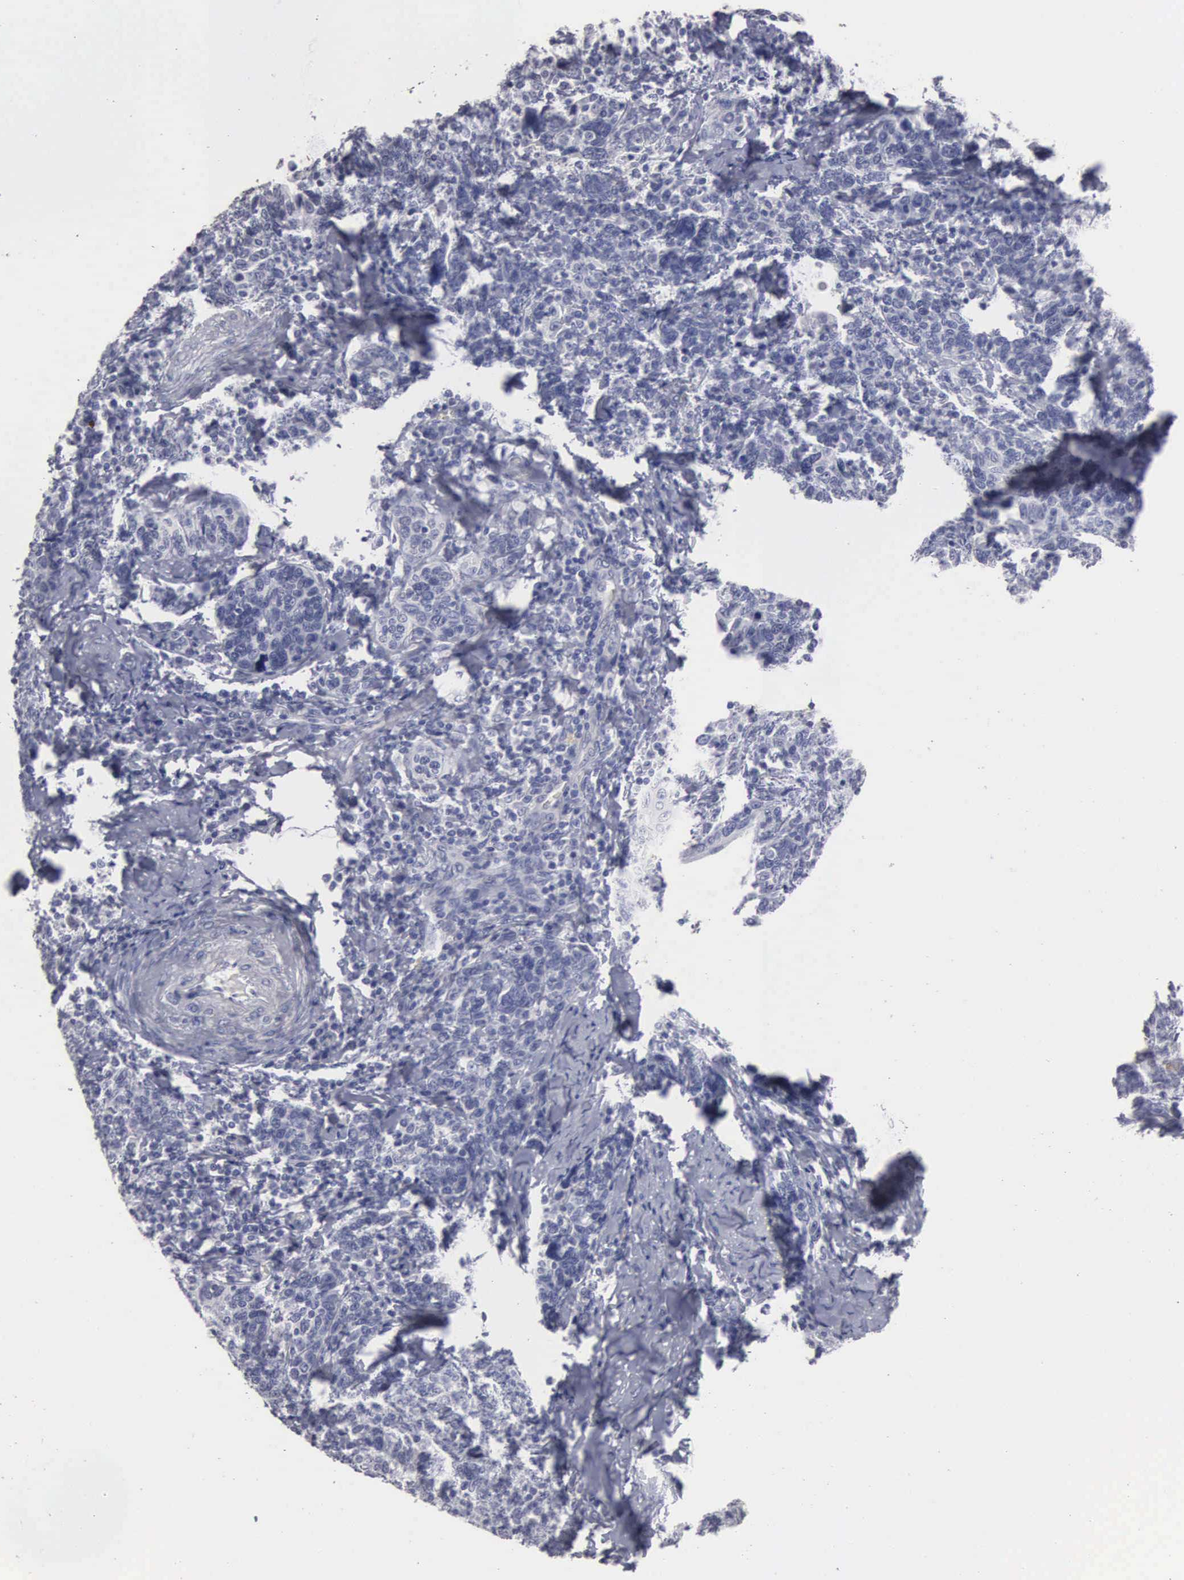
{"staining": {"intensity": "negative", "quantity": "none", "location": "none"}, "tissue": "cervical cancer", "cell_type": "Tumor cells", "image_type": "cancer", "snomed": [{"axis": "morphology", "description": "Squamous cell carcinoma, NOS"}, {"axis": "topography", "description": "Cervix"}], "caption": "IHC image of neoplastic tissue: cervical cancer (squamous cell carcinoma) stained with DAB (3,3'-diaminobenzidine) displays no significant protein positivity in tumor cells.", "gene": "UPB1", "patient": {"sex": "female", "age": 41}}